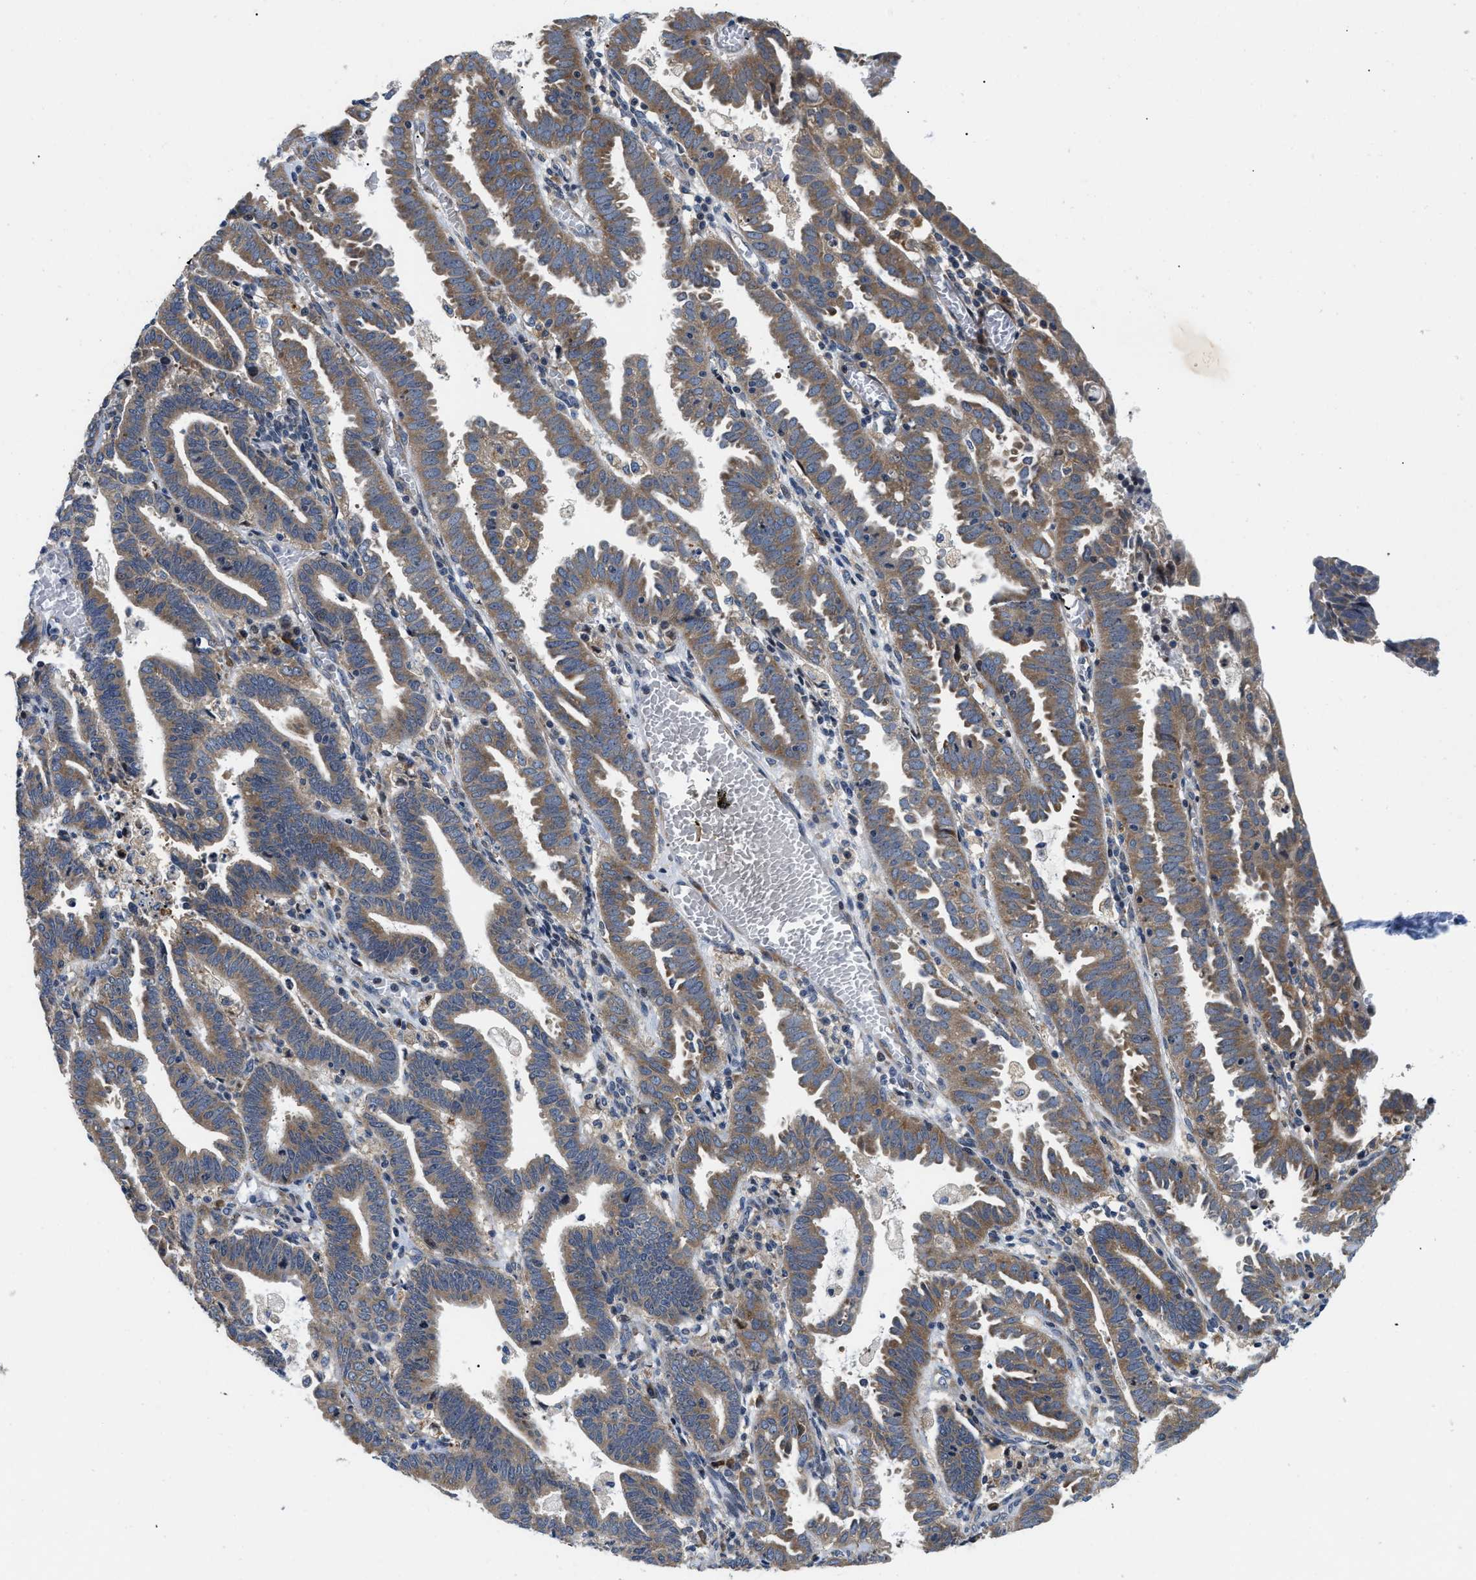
{"staining": {"intensity": "weak", "quantity": ">75%", "location": "cytoplasmic/membranous"}, "tissue": "endometrial cancer", "cell_type": "Tumor cells", "image_type": "cancer", "snomed": [{"axis": "morphology", "description": "Adenocarcinoma, NOS"}, {"axis": "topography", "description": "Uterus"}], "caption": "Brown immunohistochemical staining in human adenocarcinoma (endometrial) reveals weak cytoplasmic/membranous positivity in approximately >75% of tumor cells. The staining was performed using DAB (3,3'-diaminobenzidine), with brown indicating positive protein expression. Nuclei are stained blue with hematoxylin.", "gene": "IKBKE", "patient": {"sex": "female", "age": 83}}